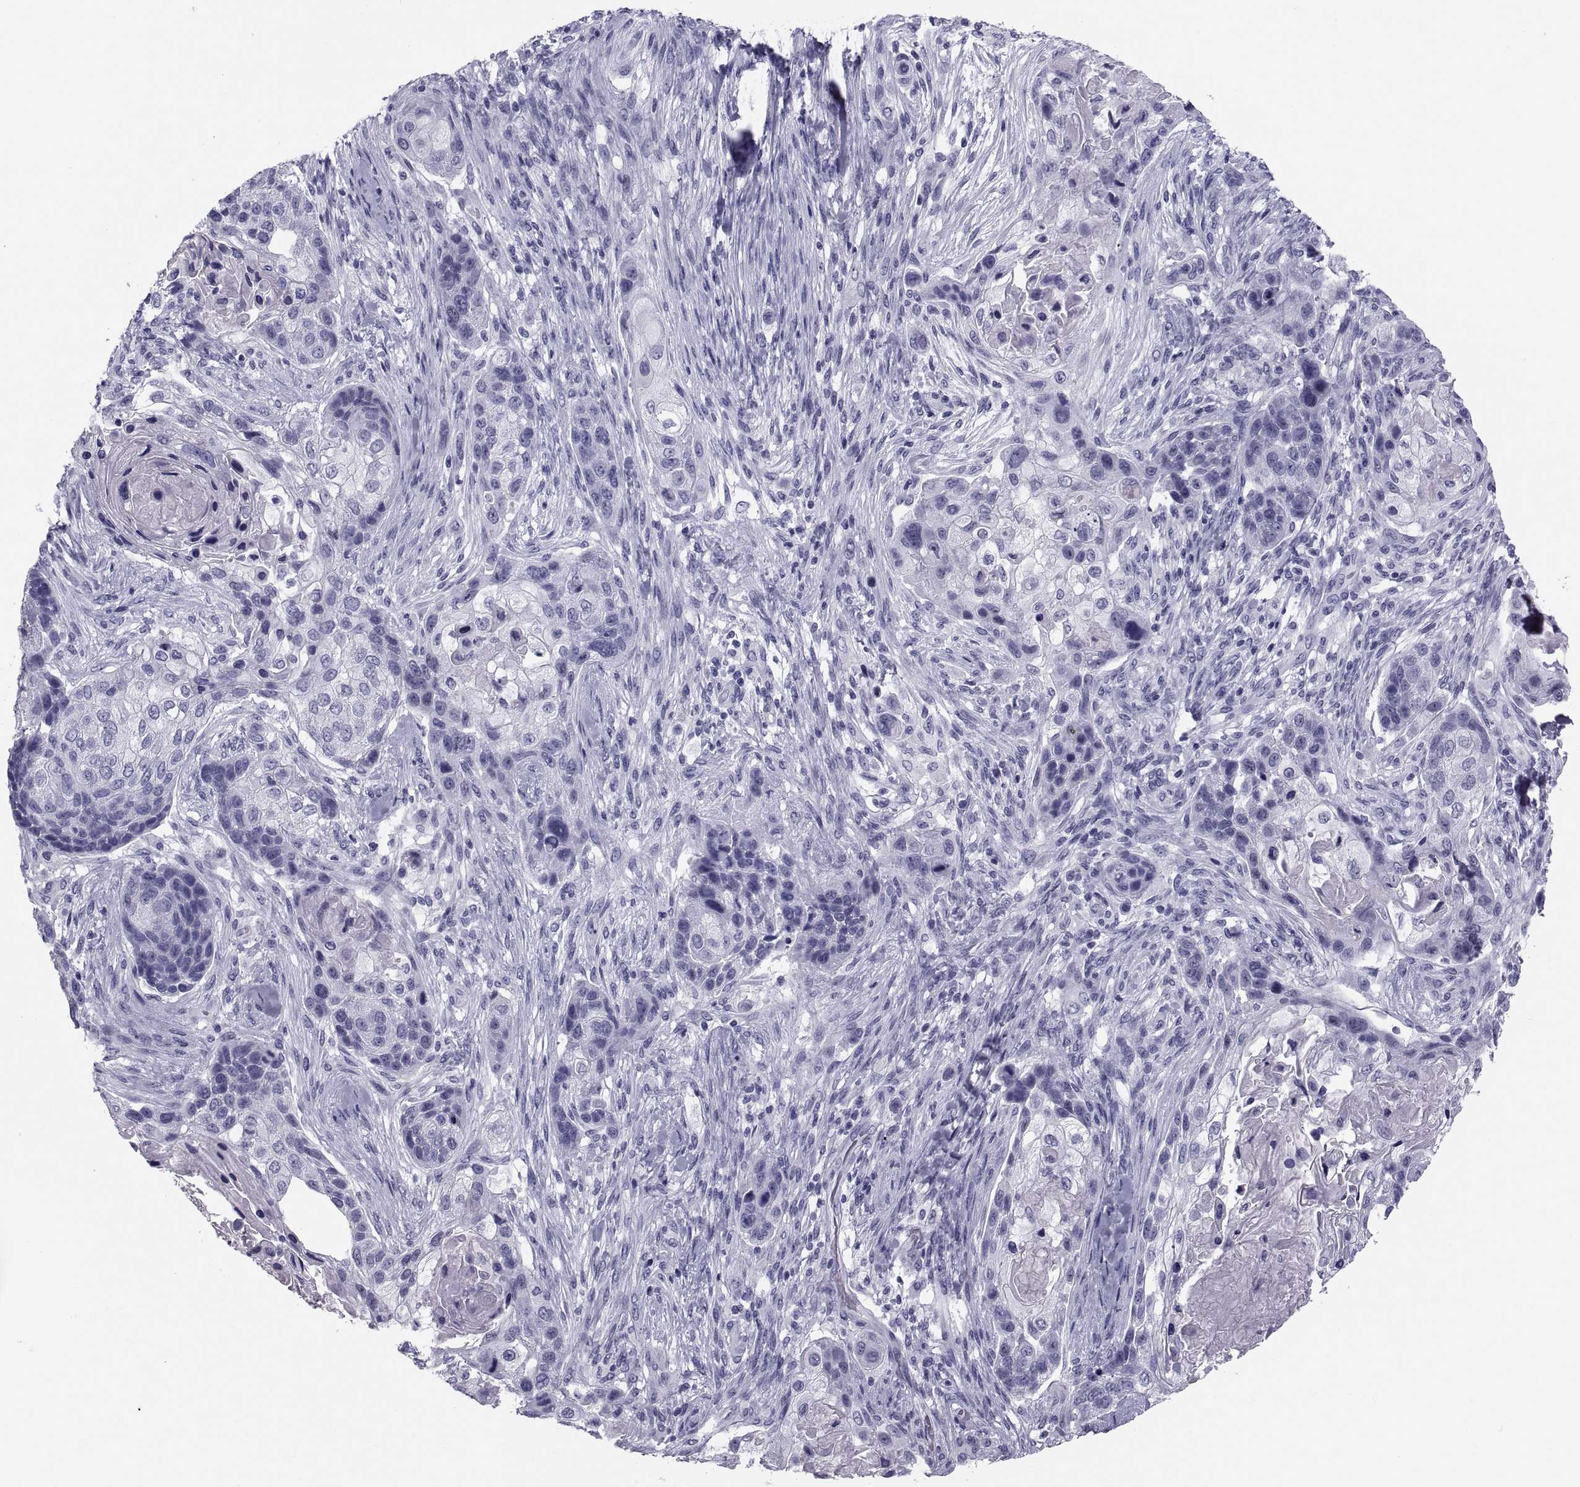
{"staining": {"intensity": "negative", "quantity": "none", "location": "none"}, "tissue": "lung cancer", "cell_type": "Tumor cells", "image_type": "cancer", "snomed": [{"axis": "morphology", "description": "Squamous cell carcinoma, NOS"}, {"axis": "topography", "description": "Lung"}], "caption": "Immunohistochemical staining of lung squamous cell carcinoma reveals no significant expression in tumor cells. (DAB immunohistochemistry with hematoxylin counter stain).", "gene": "CRISP1", "patient": {"sex": "male", "age": 69}}